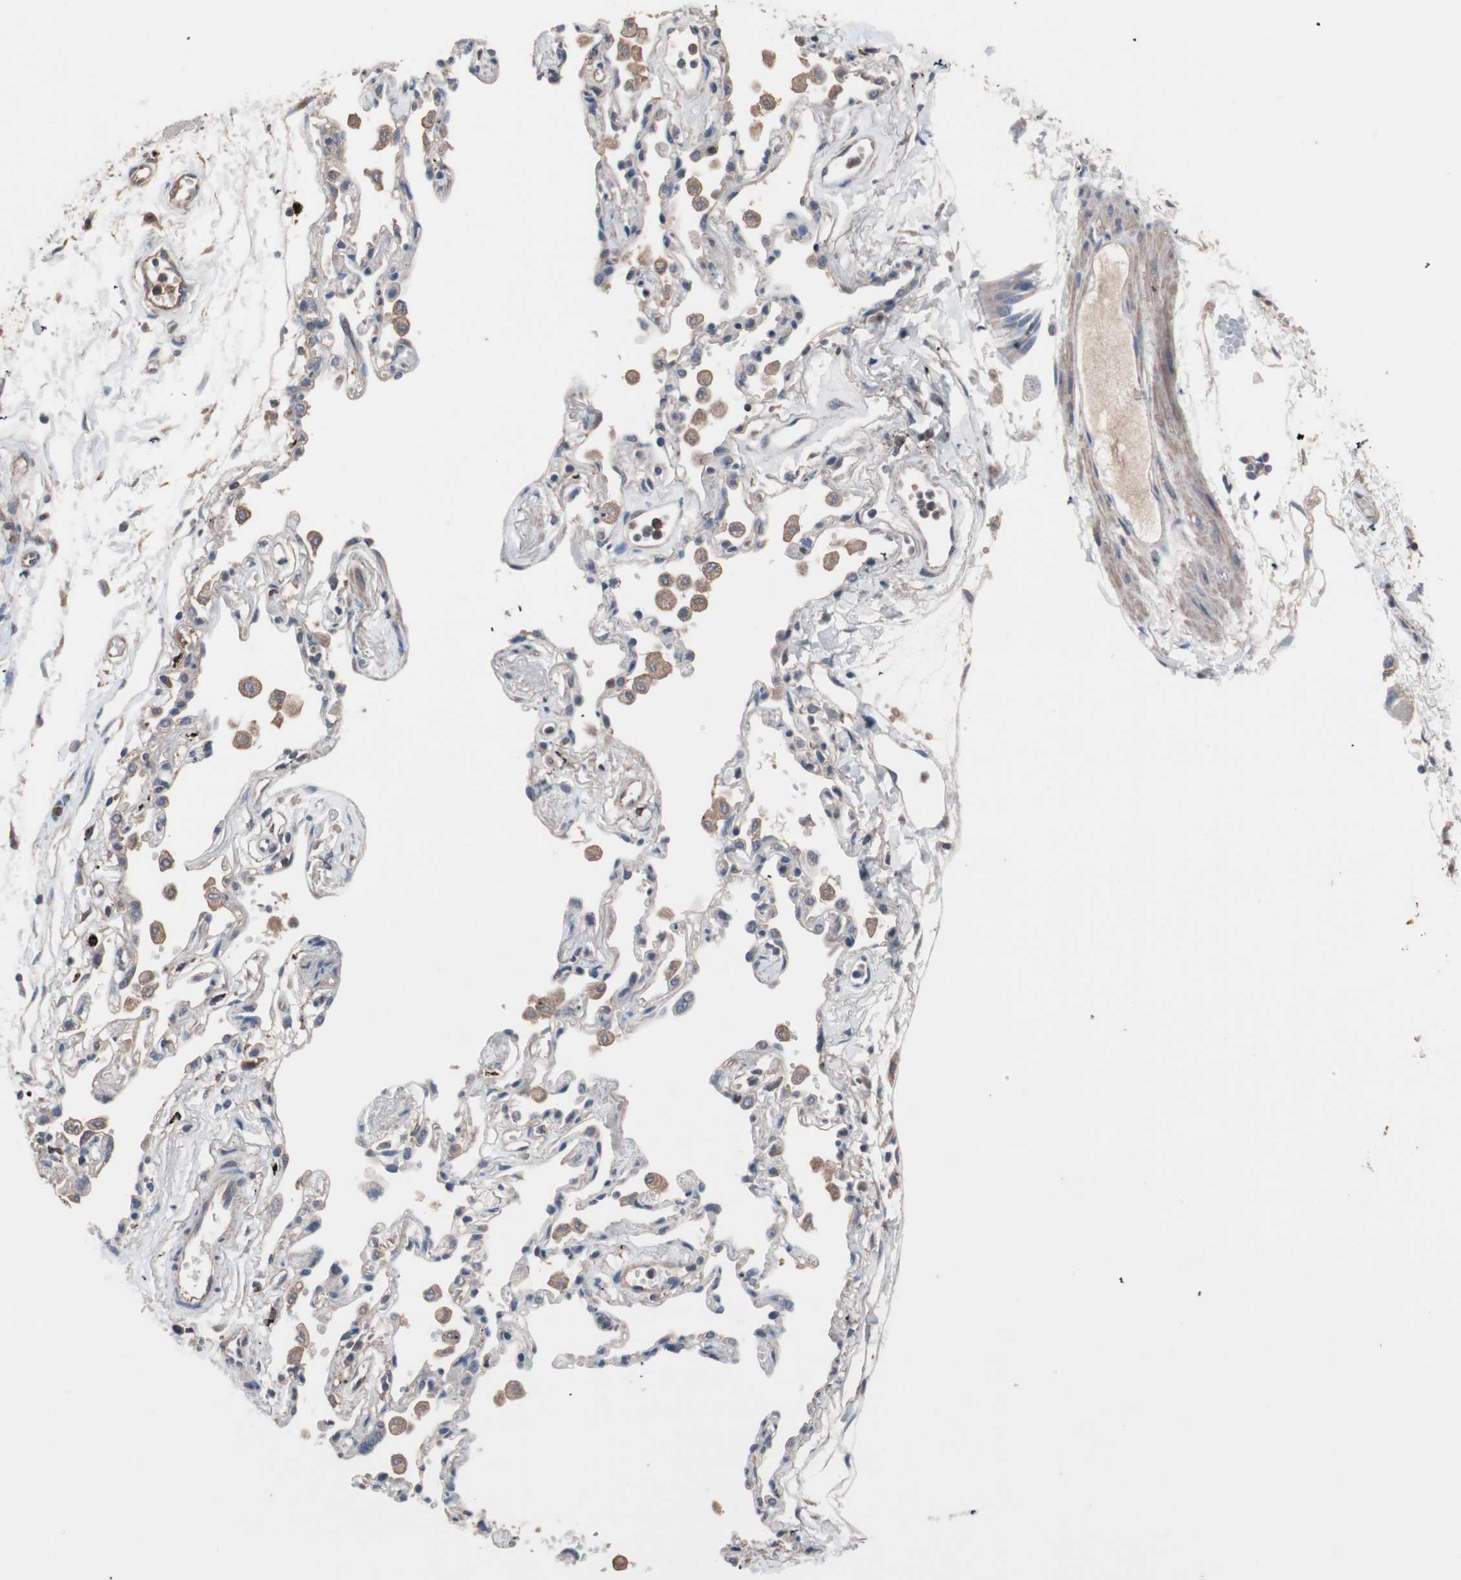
{"staining": {"intensity": "moderate", "quantity": ">75%", "location": "cytoplasmic/membranous"}, "tissue": "adipose tissue", "cell_type": "Adipocytes", "image_type": "normal", "snomed": [{"axis": "morphology", "description": "Normal tissue, NOS"}, {"axis": "morphology", "description": "Adenocarcinoma, NOS"}, {"axis": "topography", "description": "Cartilage tissue"}, {"axis": "topography", "description": "Bronchus"}, {"axis": "topography", "description": "Lung"}], "caption": "The image displays staining of unremarkable adipose tissue, revealing moderate cytoplasmic/membranous protein staining (brown color) within adipocytes.", "gene": "ATG7", "patient": {"sex": "female", "age": 67}}